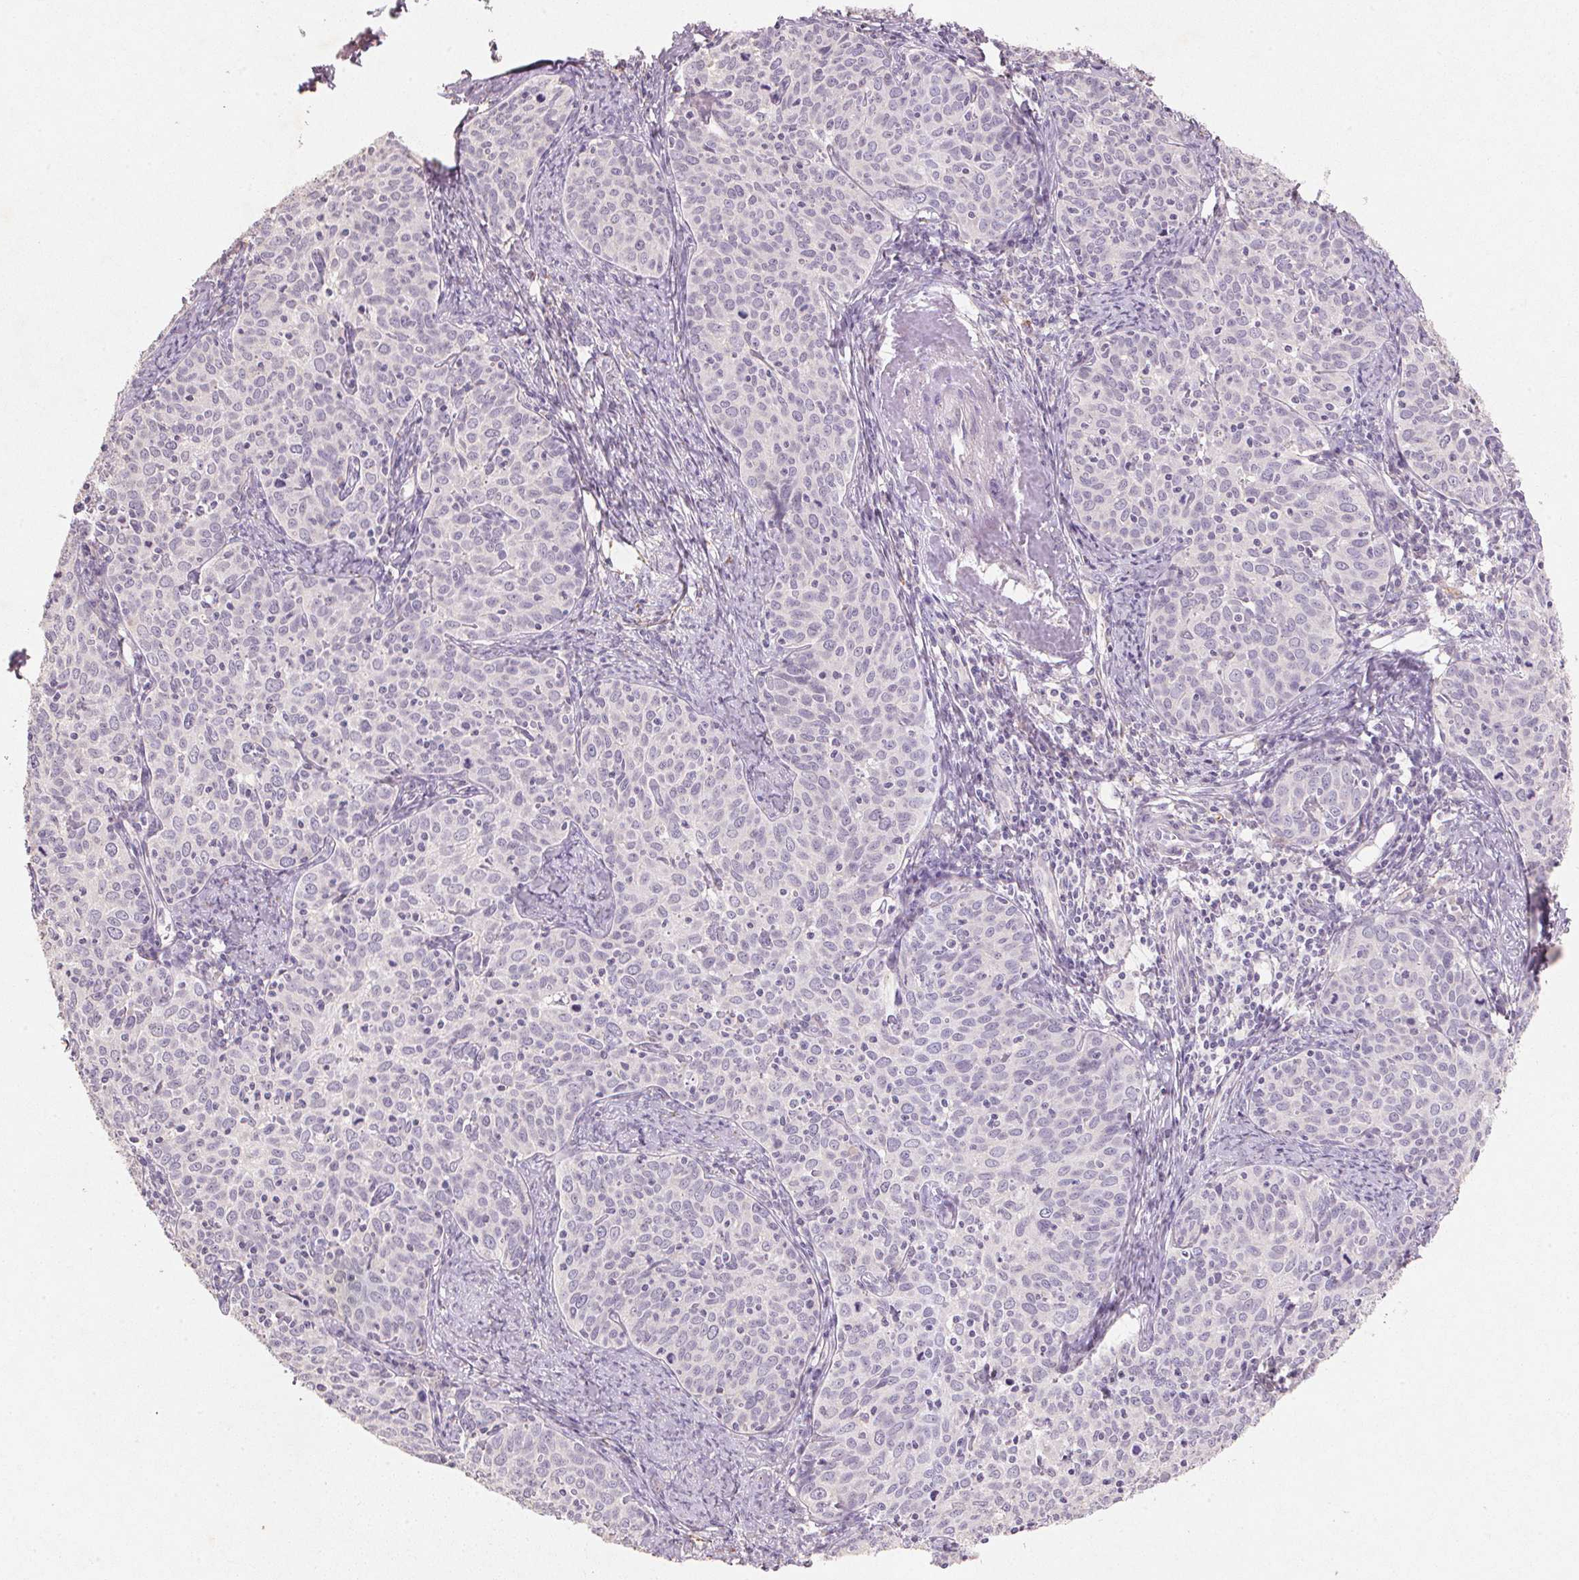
{"staining": {"intensity": "negative", "quantity": "none", "location": "none"}, "tissue": "cervical cancer", "cell_type": "Tumor cells", "image_type": "cancer", "snomed": [{"axis": "morphology", "description": "Squamous cell carcinoma, NOS"}, {"axis": "topography", "description": "Cervix"}], "caption": "Immunohistochemistry of cervical cancer reveals no expression in tumor cells.", "gene": "CXCL5", "patient": {"sex": "female", "age": 62}}